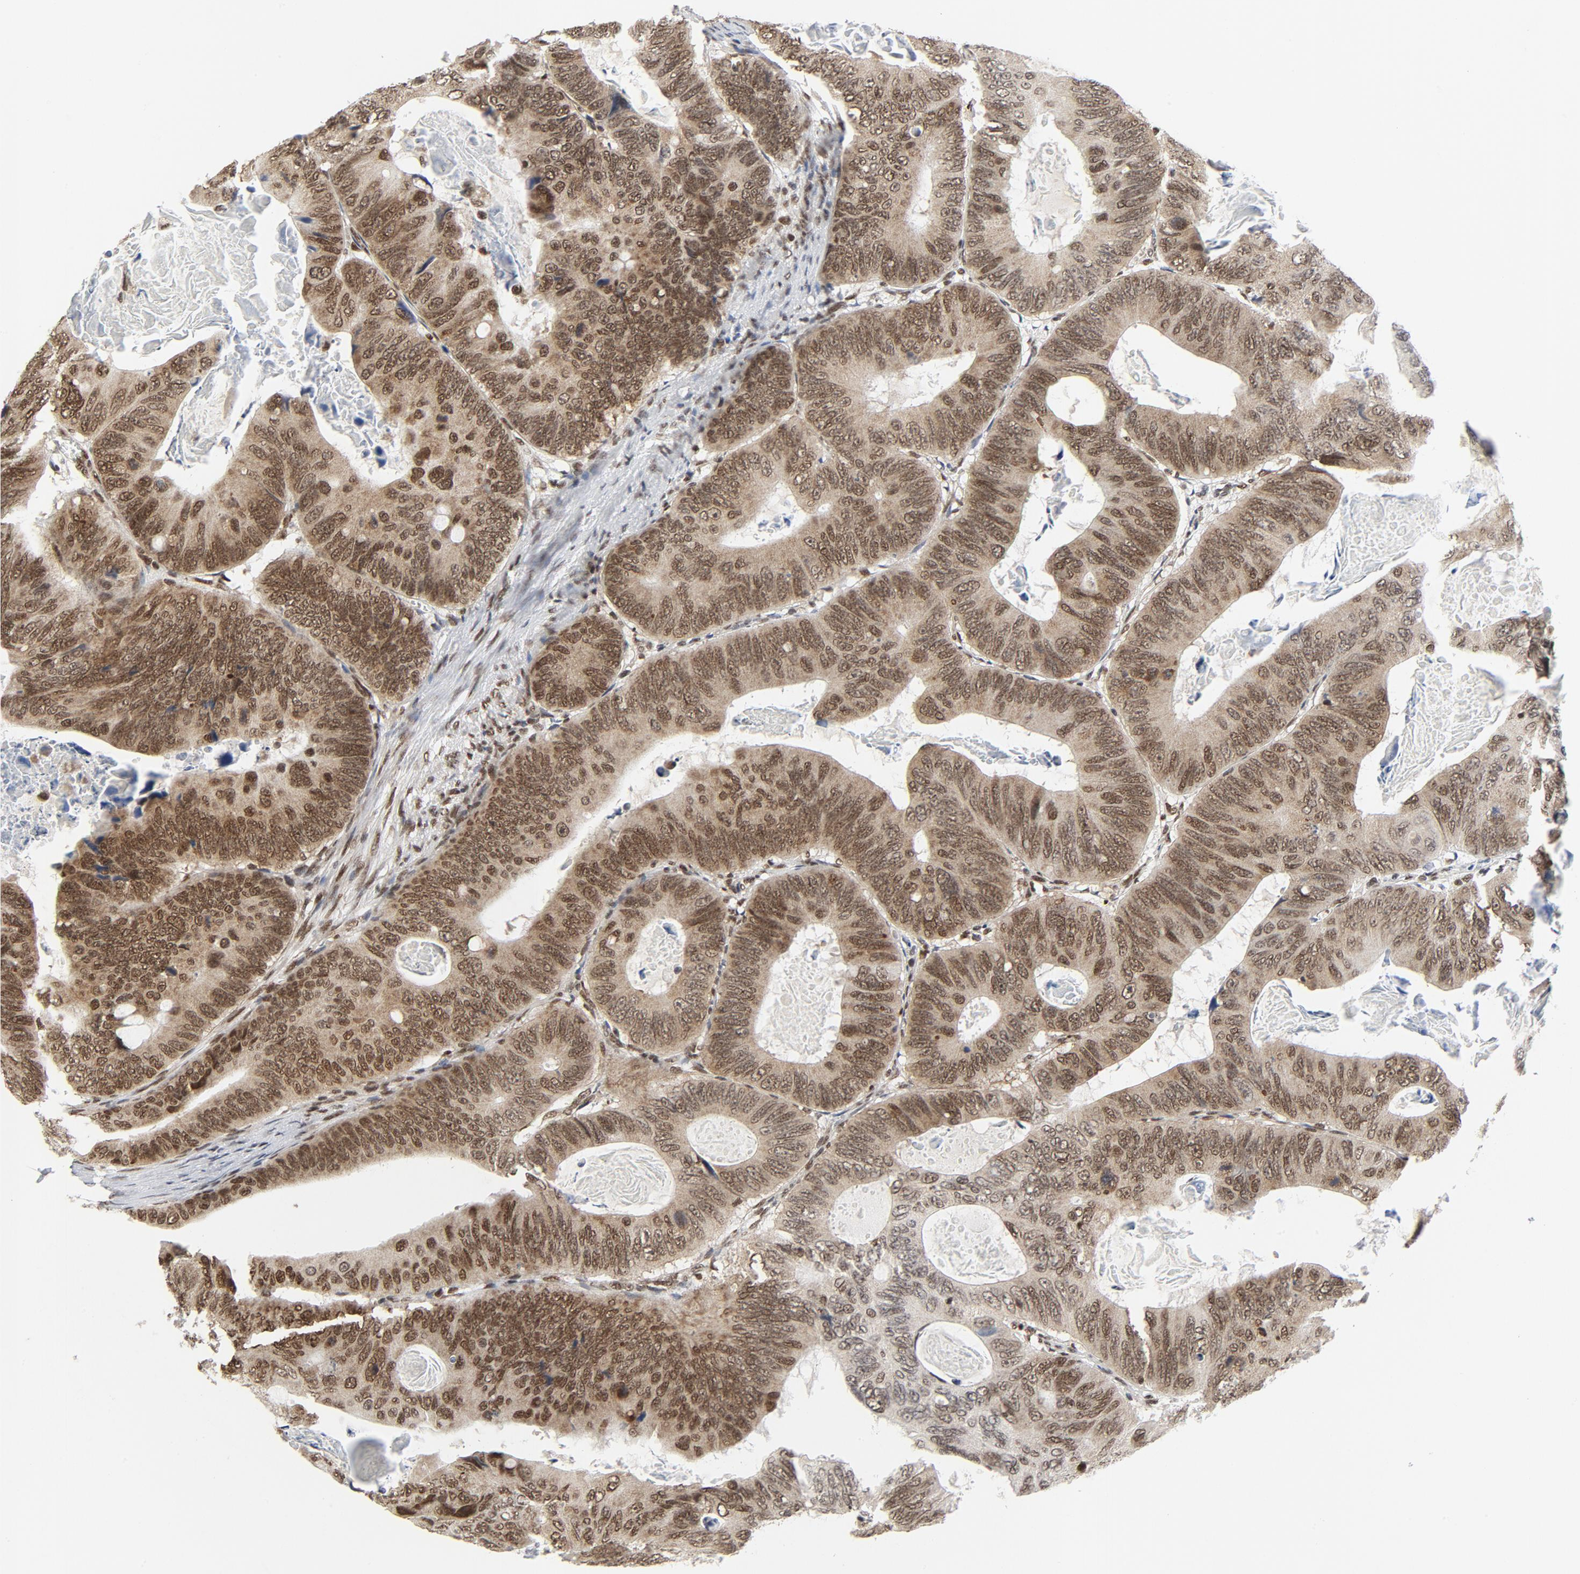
{"staining": {"intensity": "moderate", "quantity": ">75%", "location": "nuclear"}, "tissue": "colorectal cancer", "cell_type": "Tumor cells", "image_type": "cancer", "snomed": [{"axis": "morphology", "description": "Adenocarcinoma, NOS"}, {"axis": "topography", "description": "Colon"}], "caption": "A histopathology image of human colorectal adenocarcinoma stained for a protein demonstrates moderate nuclear brown staining in tumor cells. The staining was performed using DAB to visualize the protein expression in brown, while the nuclei were stained in blue with hematoxylin (Magnification: 20x).", "gene": "ERCC1", "patient": {"sex": "female", "age": 55}}